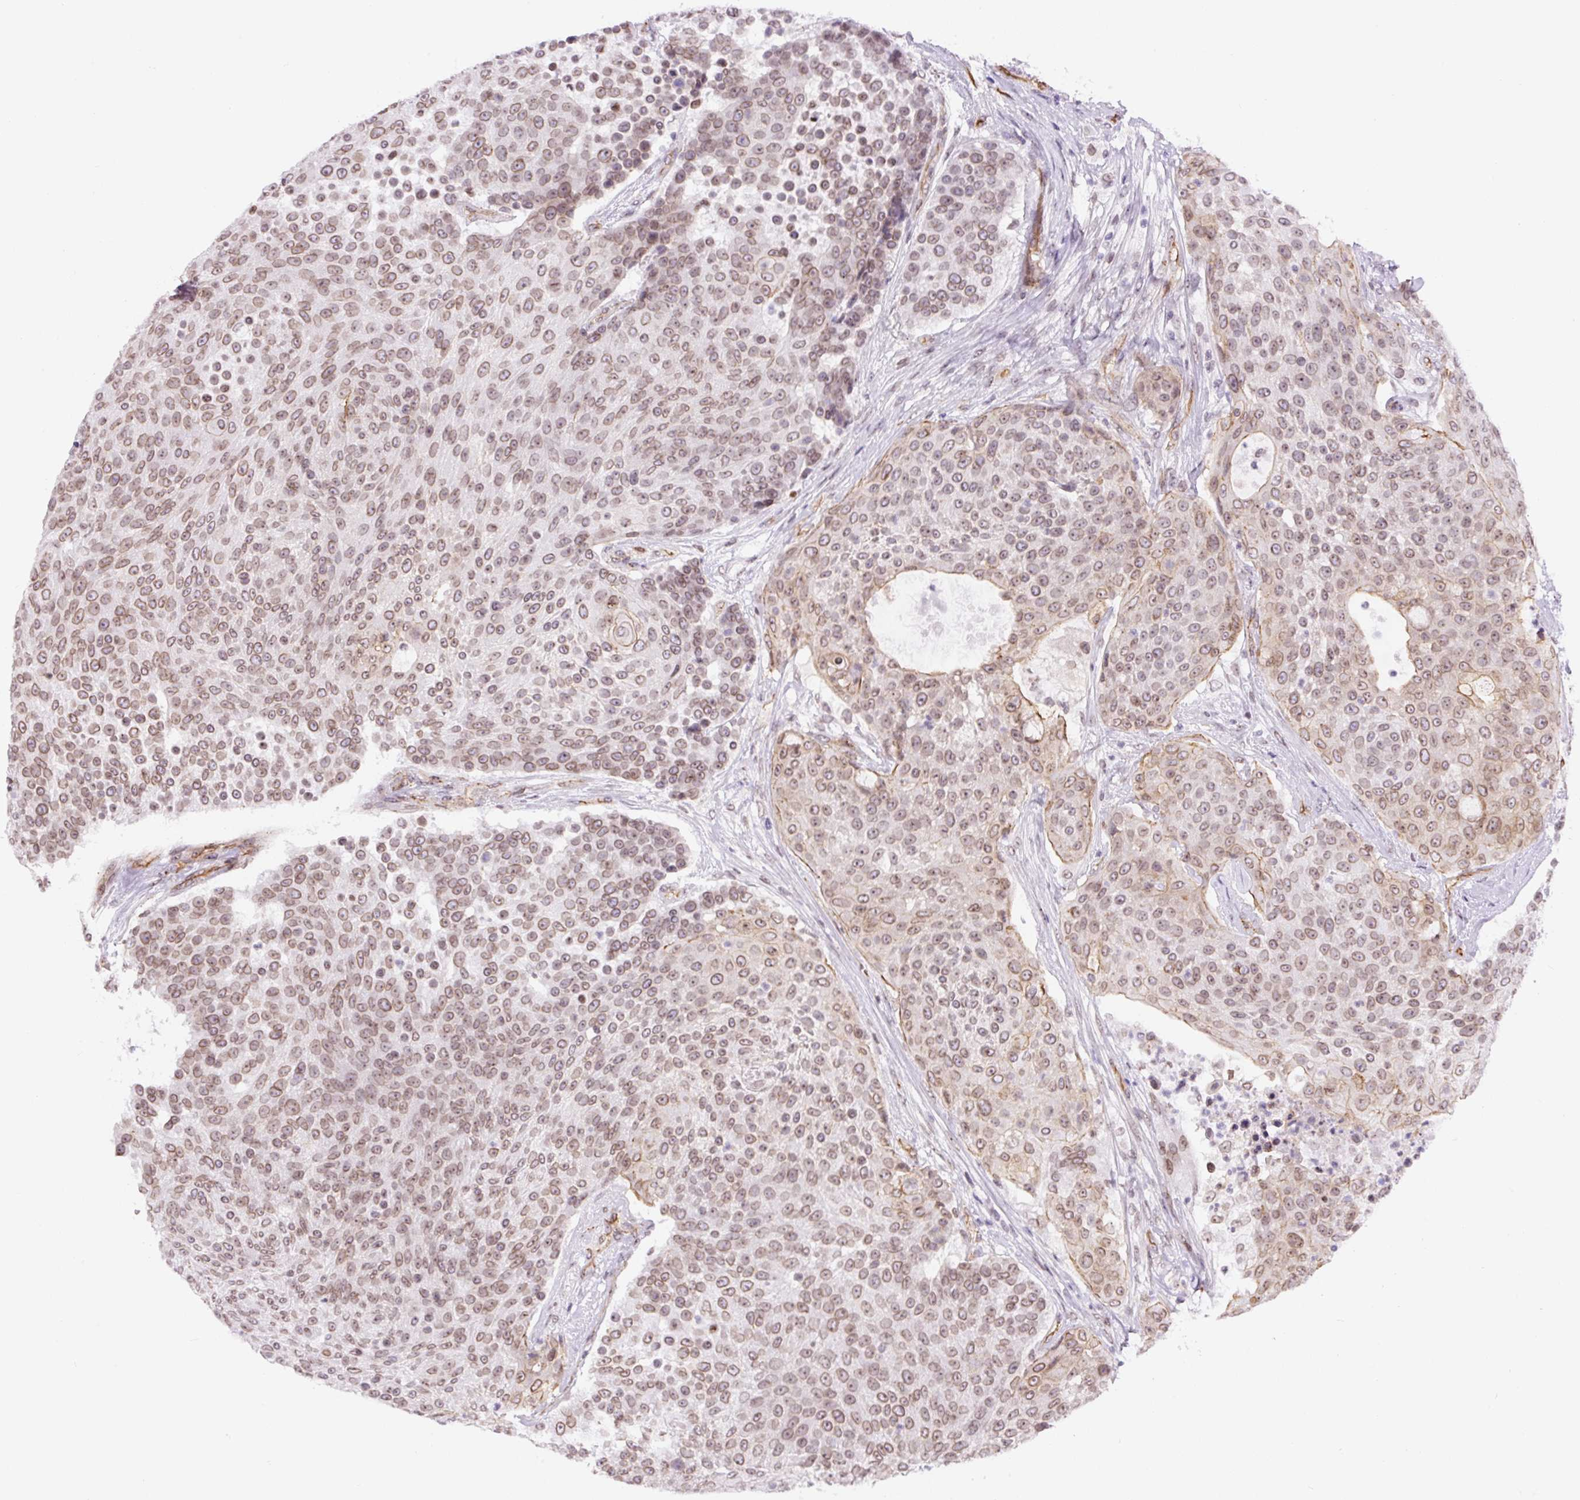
{"staining": {"intensity": "weak", "quantity": ">75%", "location": "nuclear"}, "tissue": "urothelial cancer", "cell_type": "Tumor cells", "image_type": "cancer", "snomed": [{"axis": "morphology", "description": "Urothelial carcinoma, High grade"}, {"axis": "topography", "description": "Urinary bladder"}], "caption": "Human high-grade urothelial carcinoma stained with a brown dye demonstrates weak nuclear positive positivity in approximately >75% of tumor cells.", "gene": "MYO5C", "patient": {"sex": "female", "age": 63}}